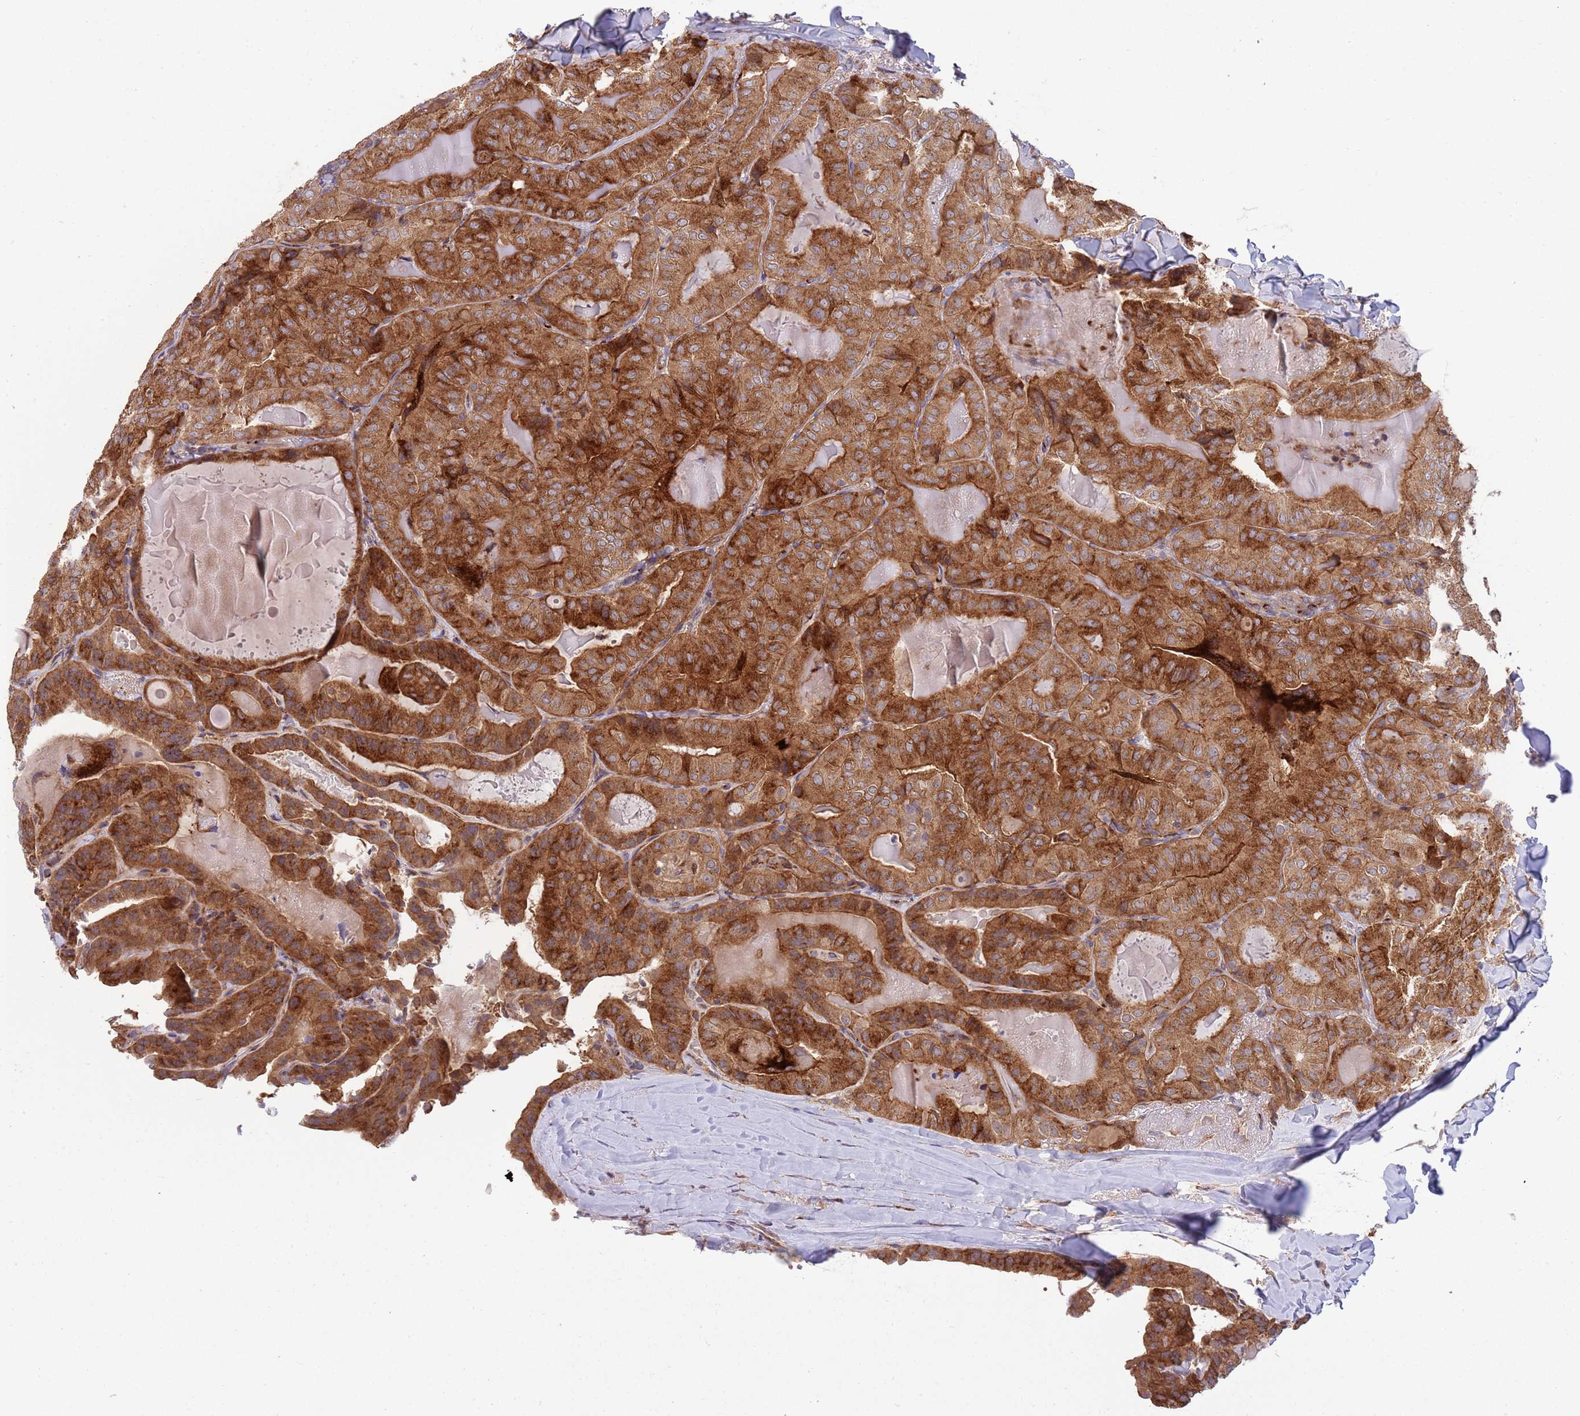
{"staining": {"intensity": "strong", "quantity": ">75%", "location": "cytoplasmic/membranous"}, "tissue": "thyroid cancer", "cell_type": "Tumor cells", "image_type": "cancer", "snomed": [{"axis": "morphology", "description": "Papillary adenocarcinoma, NOS"}, {"axis": "topography", "description": "Thyroid gland"}], "caption": "Thyroid cancer (papillary adenocarcinoma) stained with a brown dye reveals strong cytoplasmic/membranous positive positivity in about >75% of tumor cells.", "gene": "BTBD7", "patient": {"sex": "female", "age": 68}}